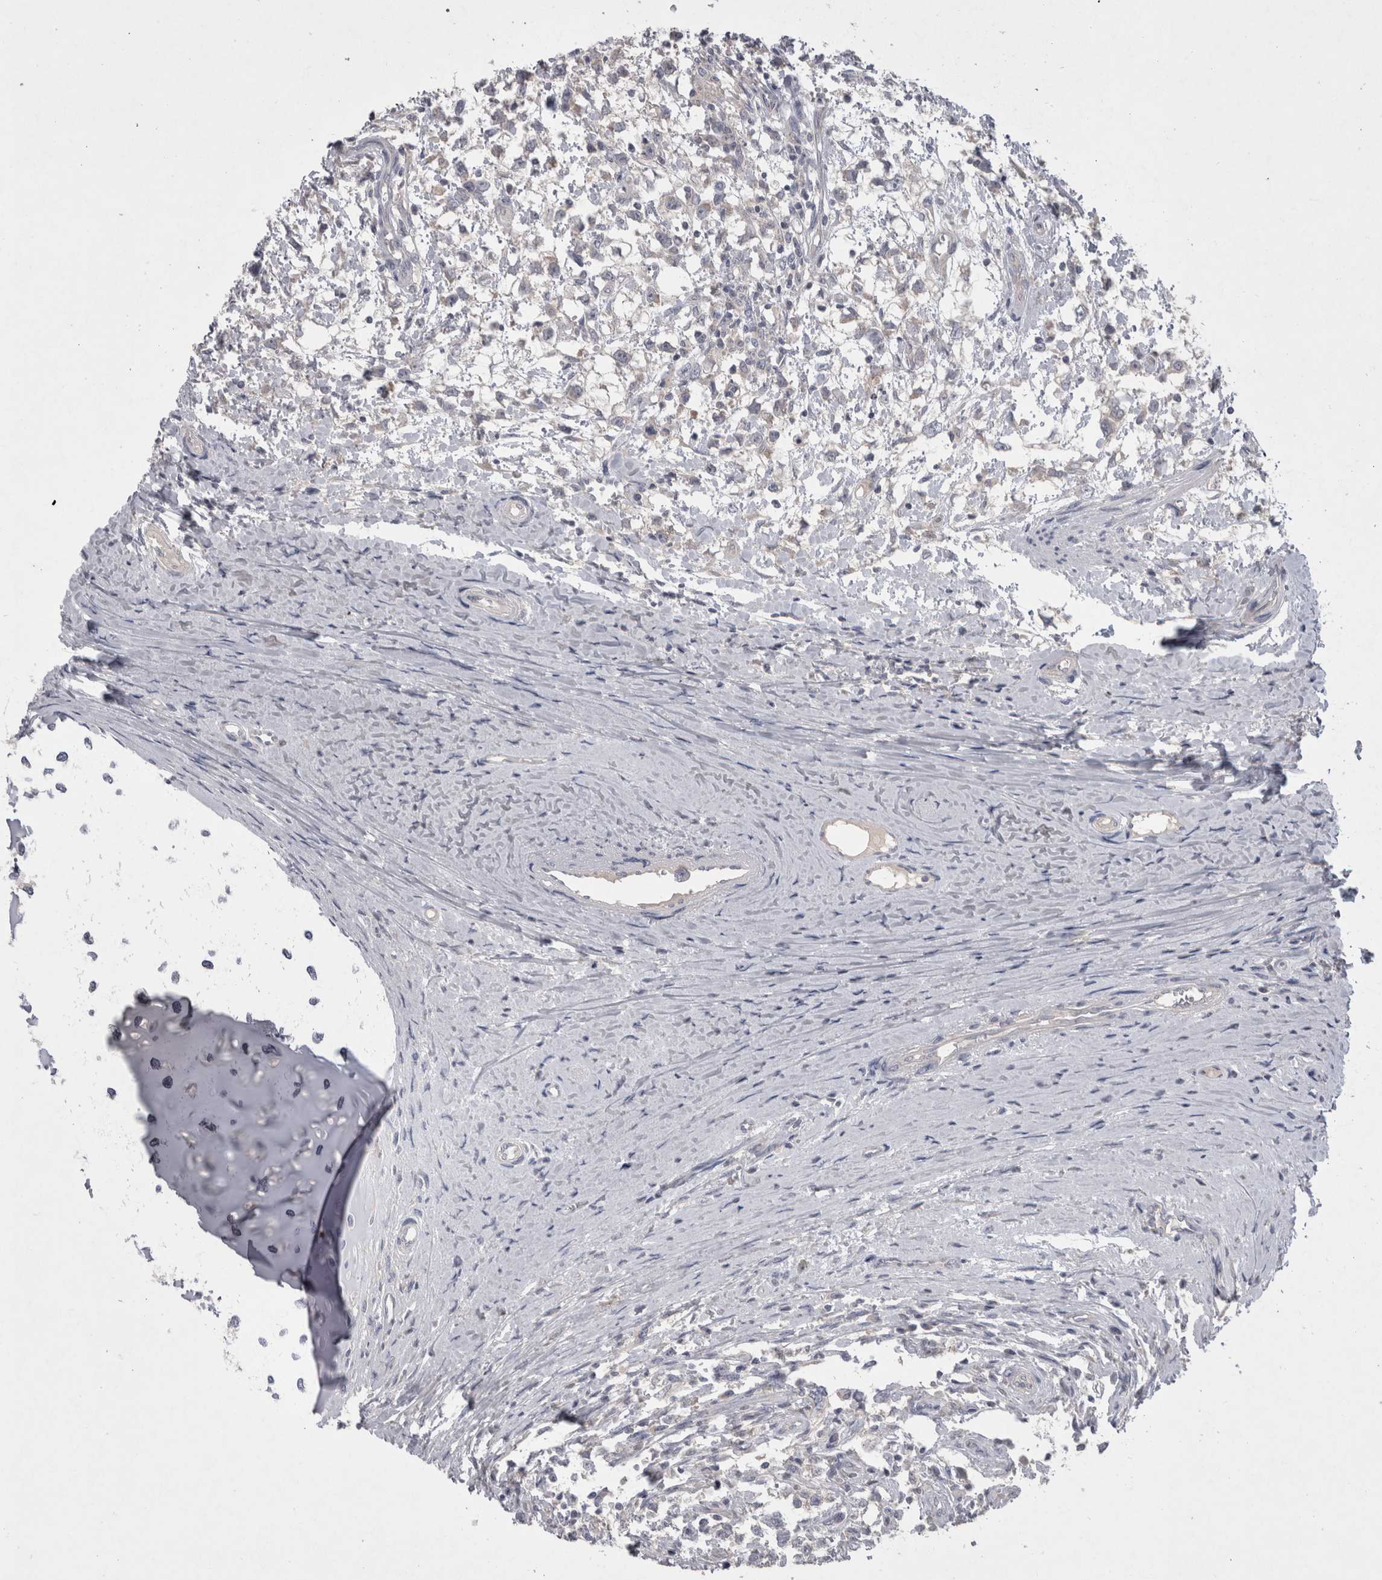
{"staining": {"intensity": "negative", "quantity": "none", "location": "none"}, "tissue": "testis cancer", "cell_type": "Tumor cells", "image_type": "cancer", "snomed": [{"axis": "morphology", "description": "Seminoma, NOS"}, {"axis": "morphology", "description": "Carcinoma, Embryonal, NOS"}, {"axis": "topography", "description": "Testis"}], "caption": "This is an immunohistochemistry histopathology image of testis cancer. There is no staining in tumor cells.", "gene": "LRRC40", "patient": {"sex": "male", "age": 51}}